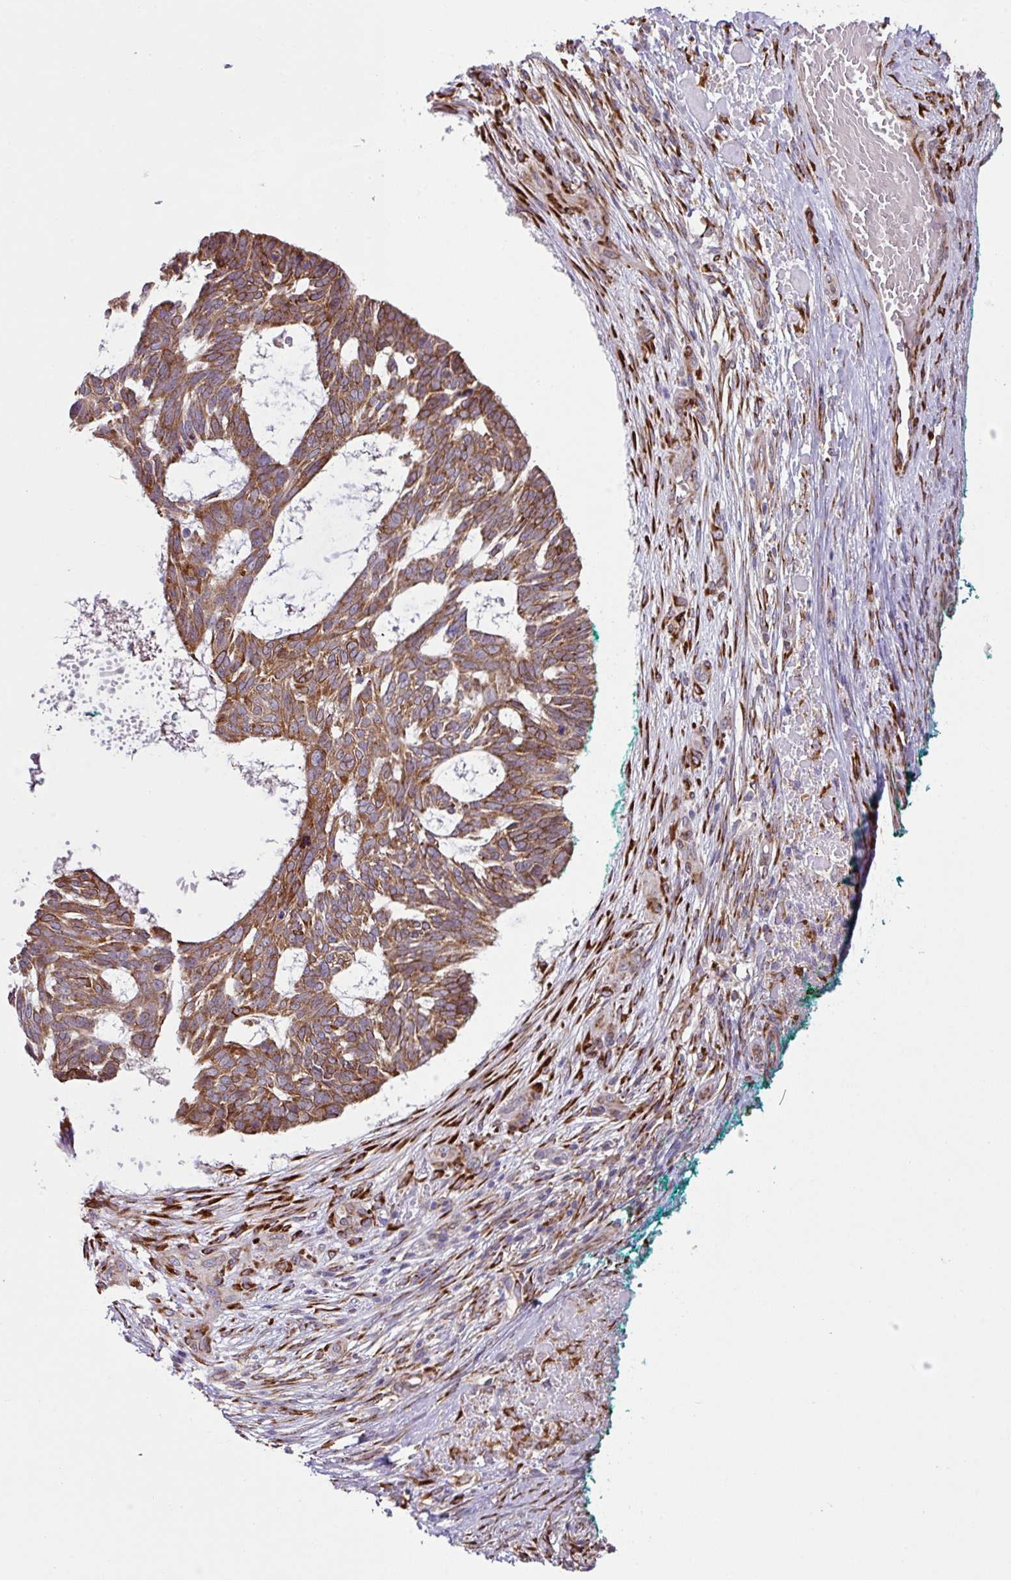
{"staining": {"intensity": "moderate", "quantity": ">75%", "location": "cytoplasmic/membranous"}, "tissue": "skin cancer", "cell_type": "Tumor cells", "image_type": "cancer", "snomed": [{"axis": "morphology", "description": "Basal cell carcinoma"}, {"axis": "topography", "description": "Skin"}], "caption": "Skin basal cell carcinoma tissue reveals moderate cytoplasmic/membranous expression in approximately >75% of tumor cells, visualized by immunohistochemistry.", "gene": "SLC39A7", "patient": {"sex": "male", "age": 88}}